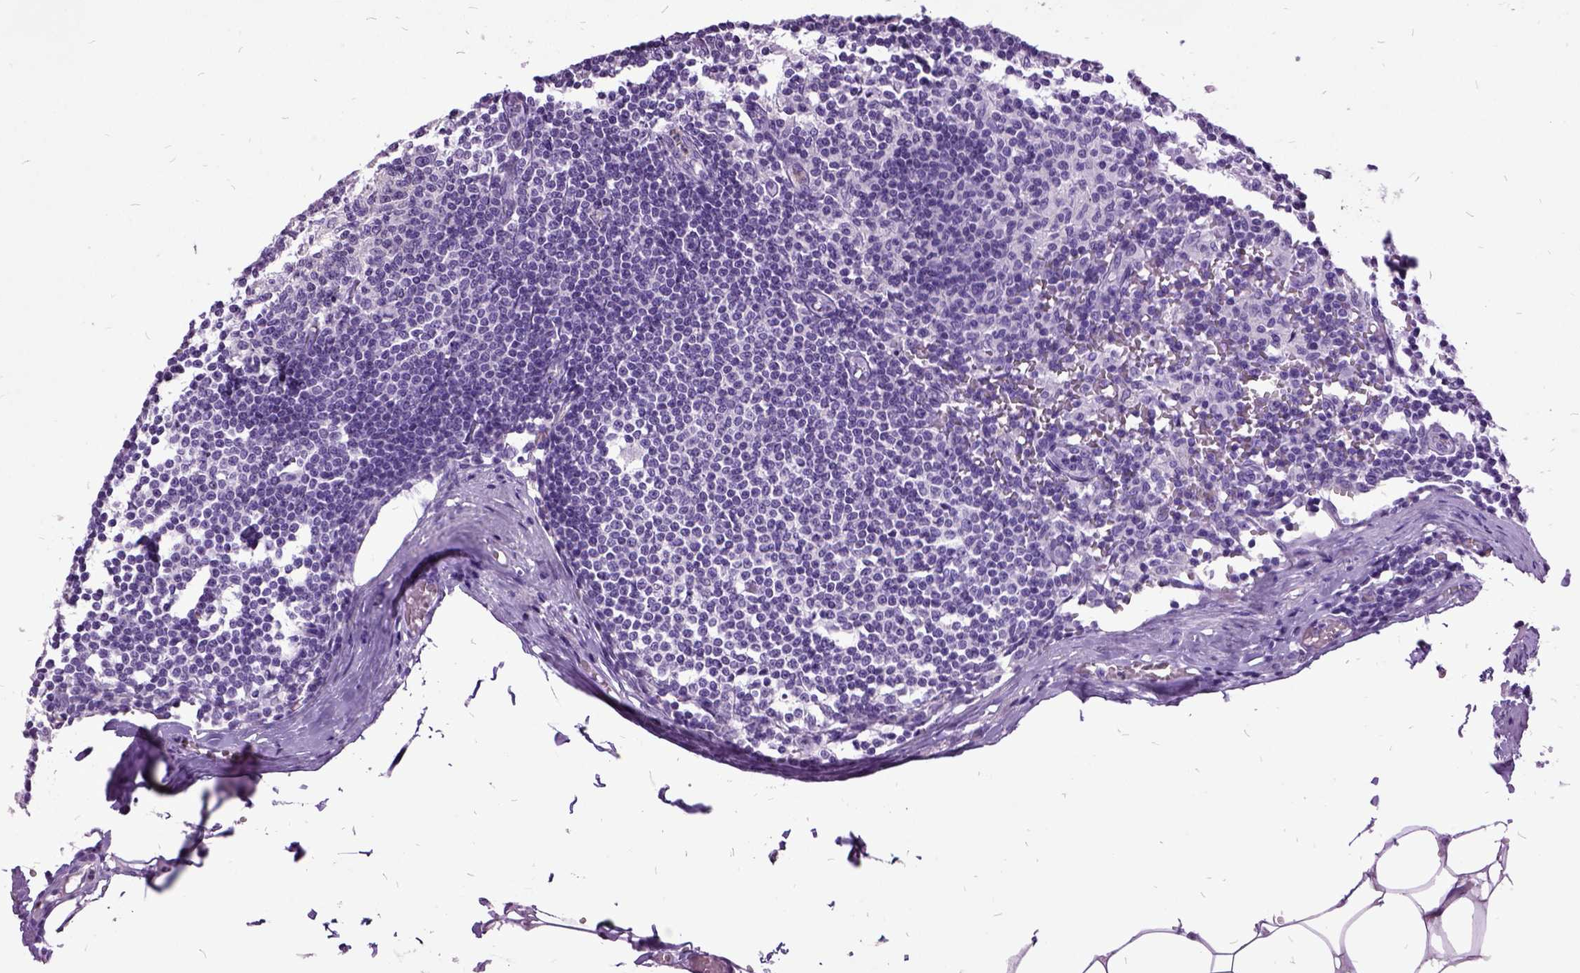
{"staining": {"intensity": "negative", "quantity": "none", "location": "none"}, "tissue": "lymph node", "cell_type": "Non-germinal center cells", "image_type": "normal", "snomed": [{"axis": "morphology", "description": "Normal tissue, NOS"}, {"axis": "topography", "description": "Lymph node"}], "caption": "DAB immunohistochemical staining of benign human lymph node reveals no significant expression in non-germinal center cells.", "gene": "MME", "patient": {"sex": "female", "age": 69}}